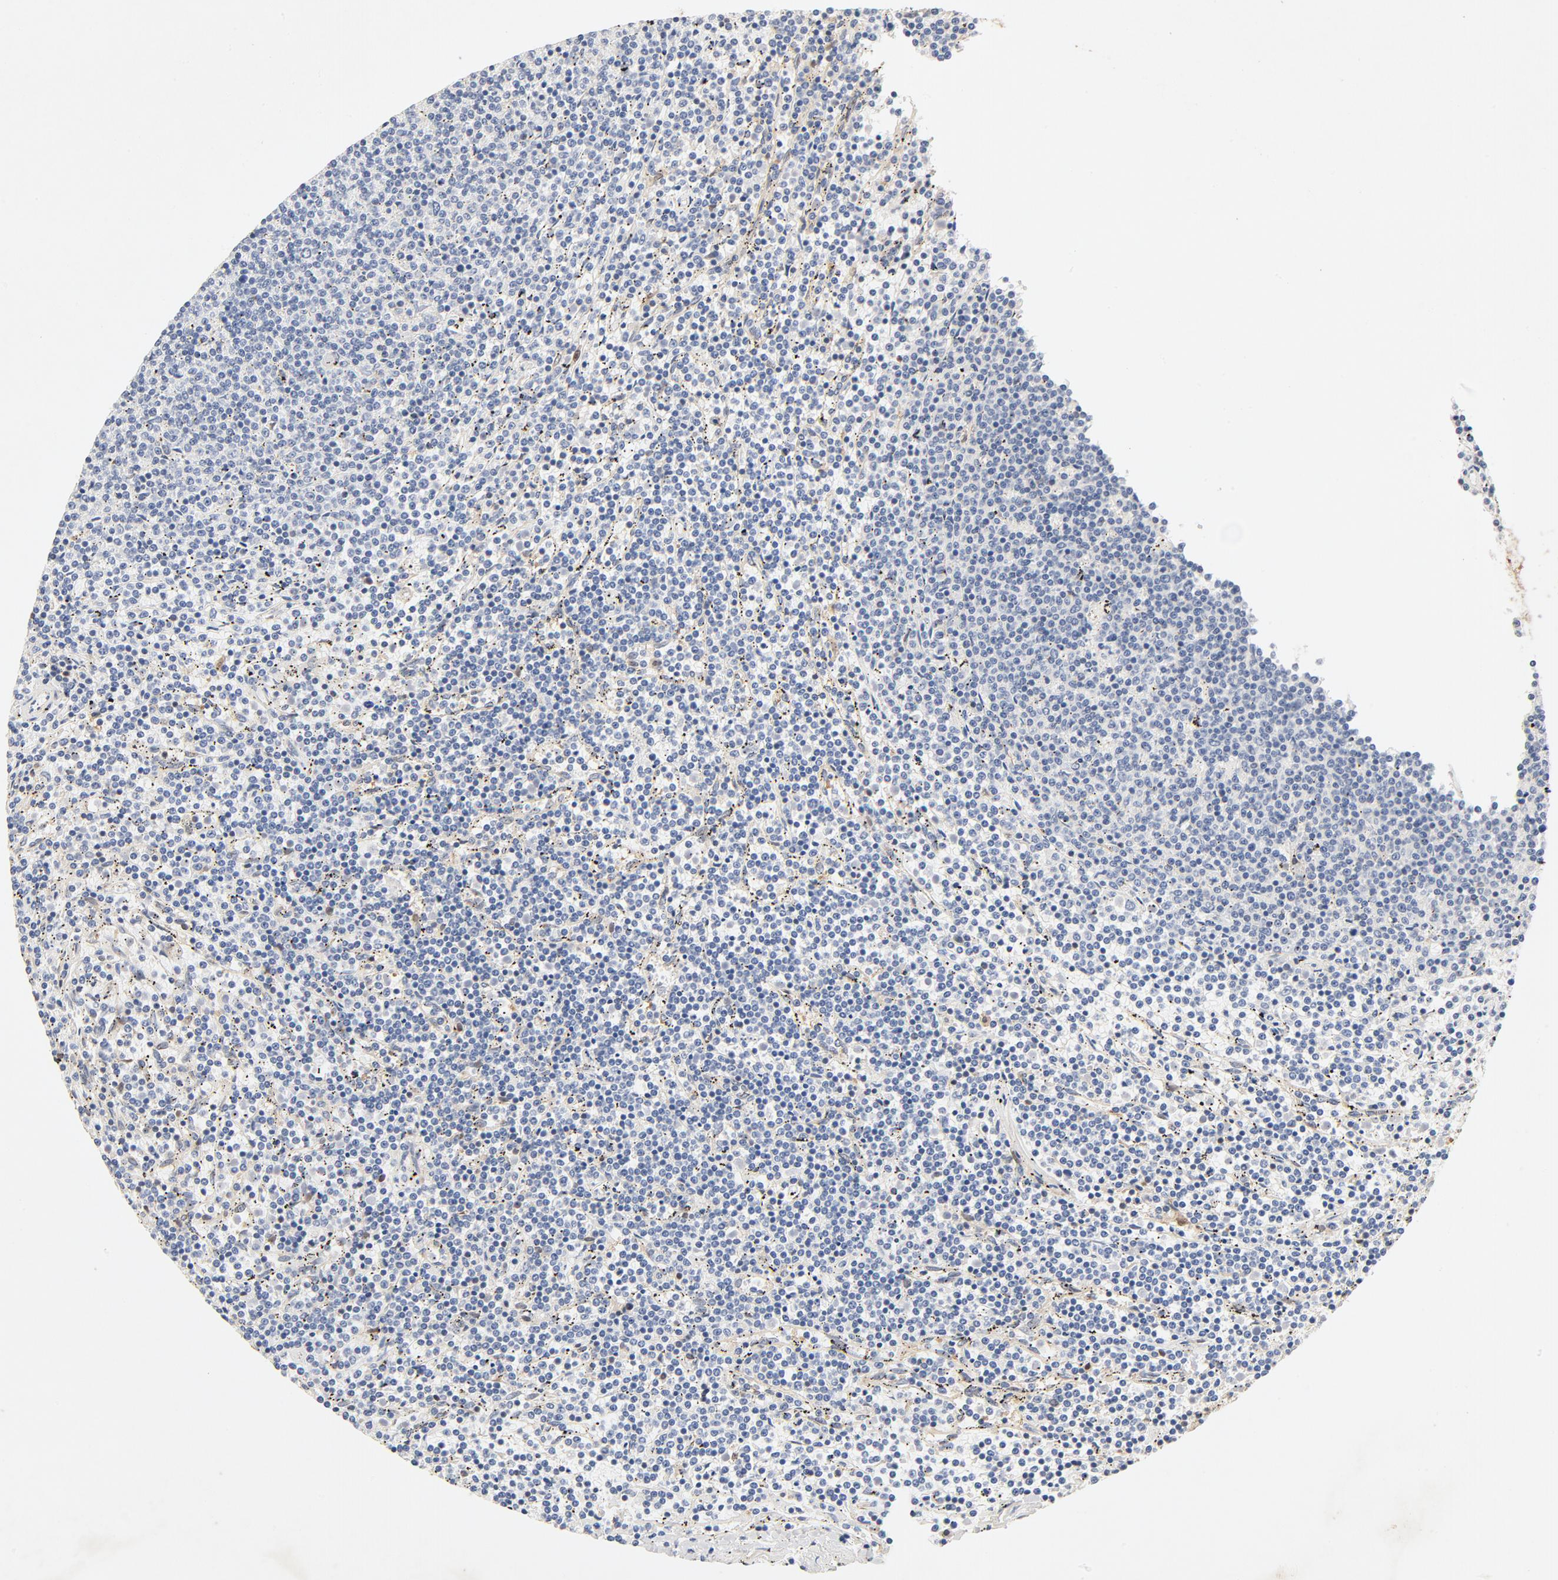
{"staining": {"intensity": "negative", "quantity": "none", "location": "none"}, "tissue": "lymphoma", "cell_type": "Tumor cells", "image_type": "cancer", "snomed": [{"axis": "morphology", "description": "Malignant lymphoma, non-Hodgkin's type, Low grade"}, {"axis": "topography", "description": "Spleen"}], "caption": "Immunohistochemistry histopathology image of neoplastic tissue: malignant lymphoma, non-Hodgkin's type (low-grade) stained with DAB (3,3'-diaminobenzidine) displays no significant protein expression in tumor cells. The staining was performed using DAB (3,3'-diaminobenzidine) to visualize the protein expression in brown, while the nuclei were stained in blue with hematoxylin (Magnification: 20x).", "gene": "STAT1", "patient": {"sex": "female", "age": 50}}